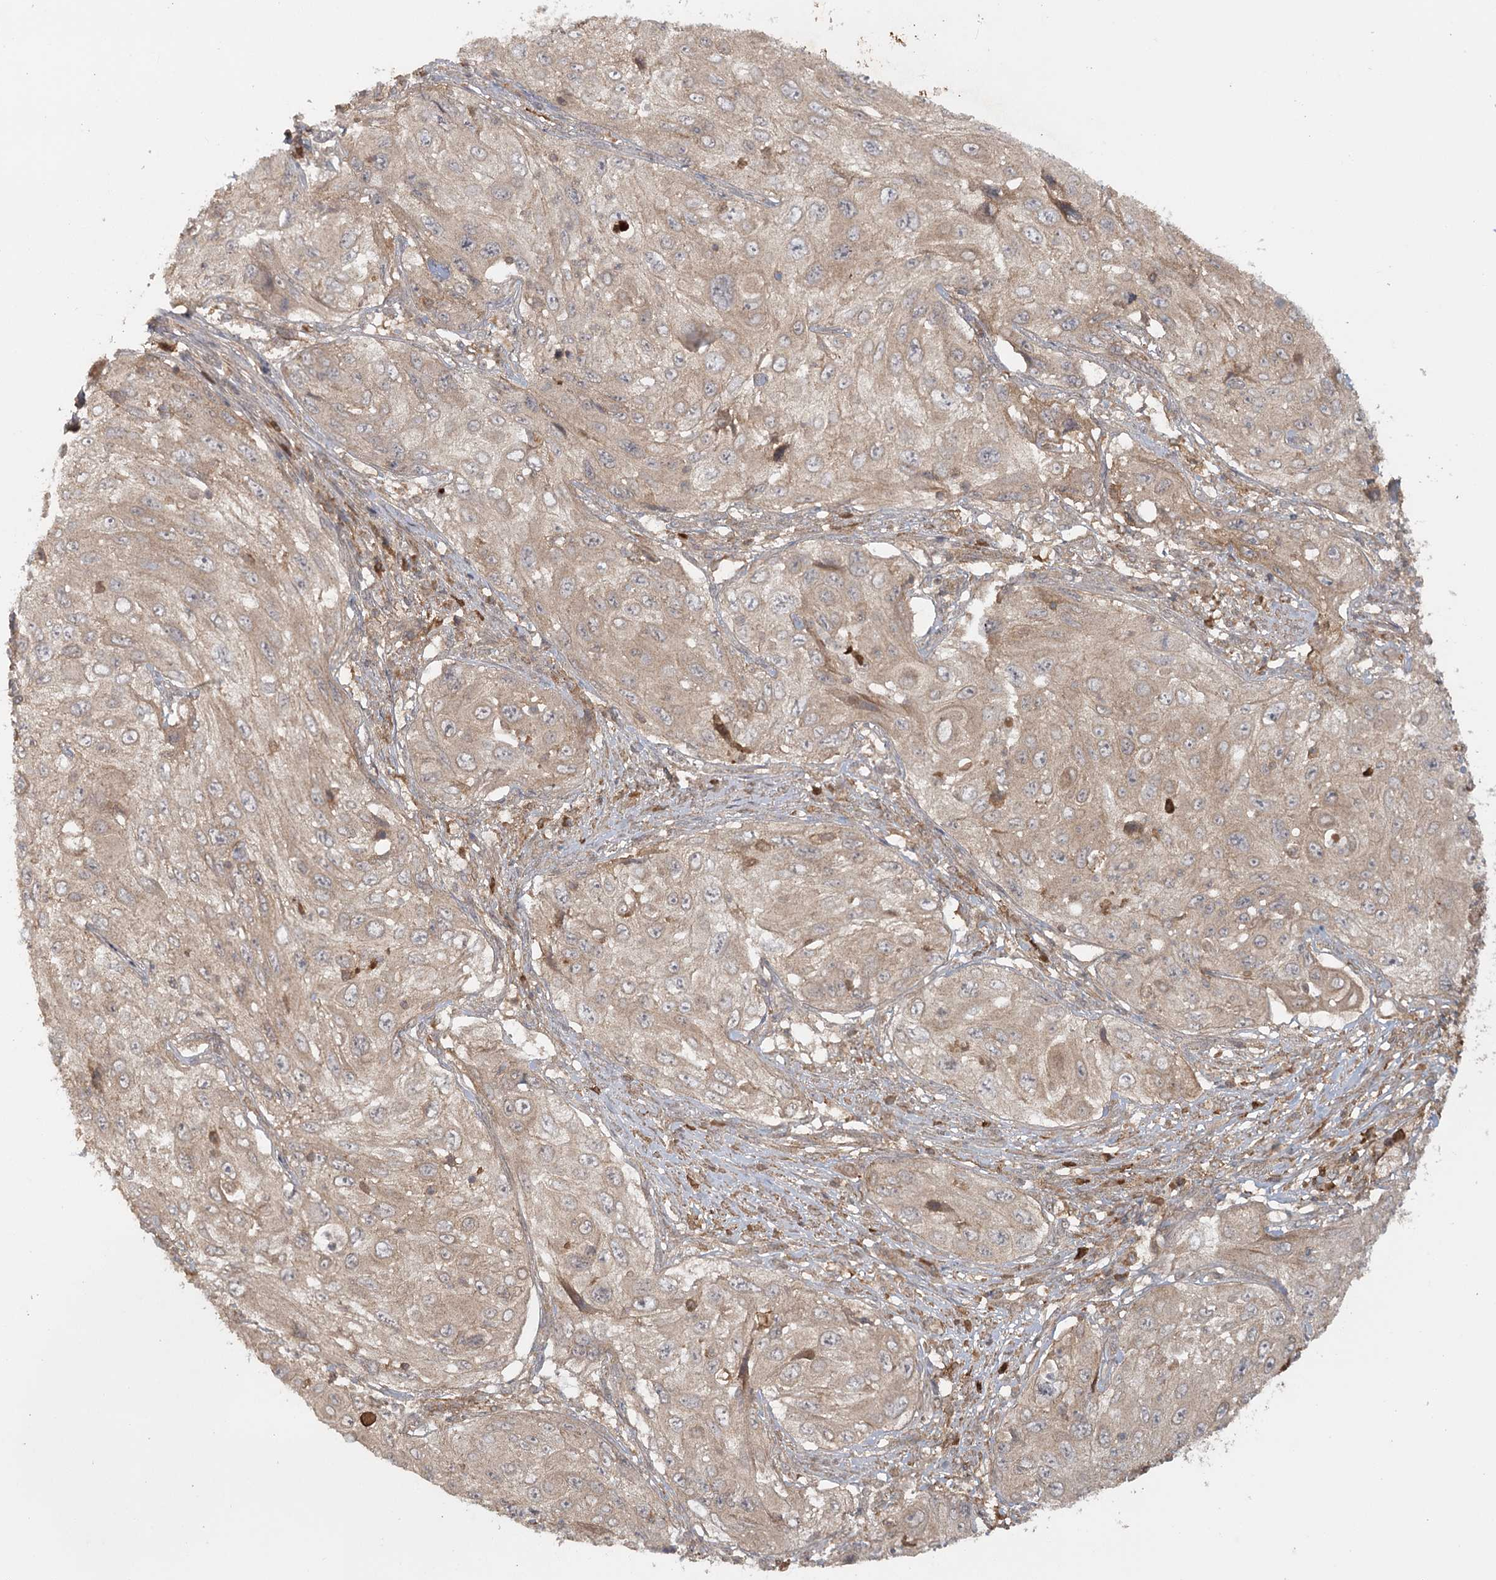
{"staining": {"intensity": "weak", "quantity": "<25%", "location": "cytoplasmic/membranous"}, "tissue": "cervical cancer", "cell_type": "Tumor cells", "image_type": "cancer", "snomed": [{"axis": "morphology", "description": "Squamous cell carcinoma, NOS"}, {"axis": "topography", "description": "Cervix"}], "caption": "This histopathology image is of cervical cancer (squamous cell carcinoma) stained with immunohistochemistry to label a protein in brown with the nuclei are counter-stained blue. There is no expression in tumor cells.", "gene": "ARL13A", "patient": {"sex": "female", "age": 42}}